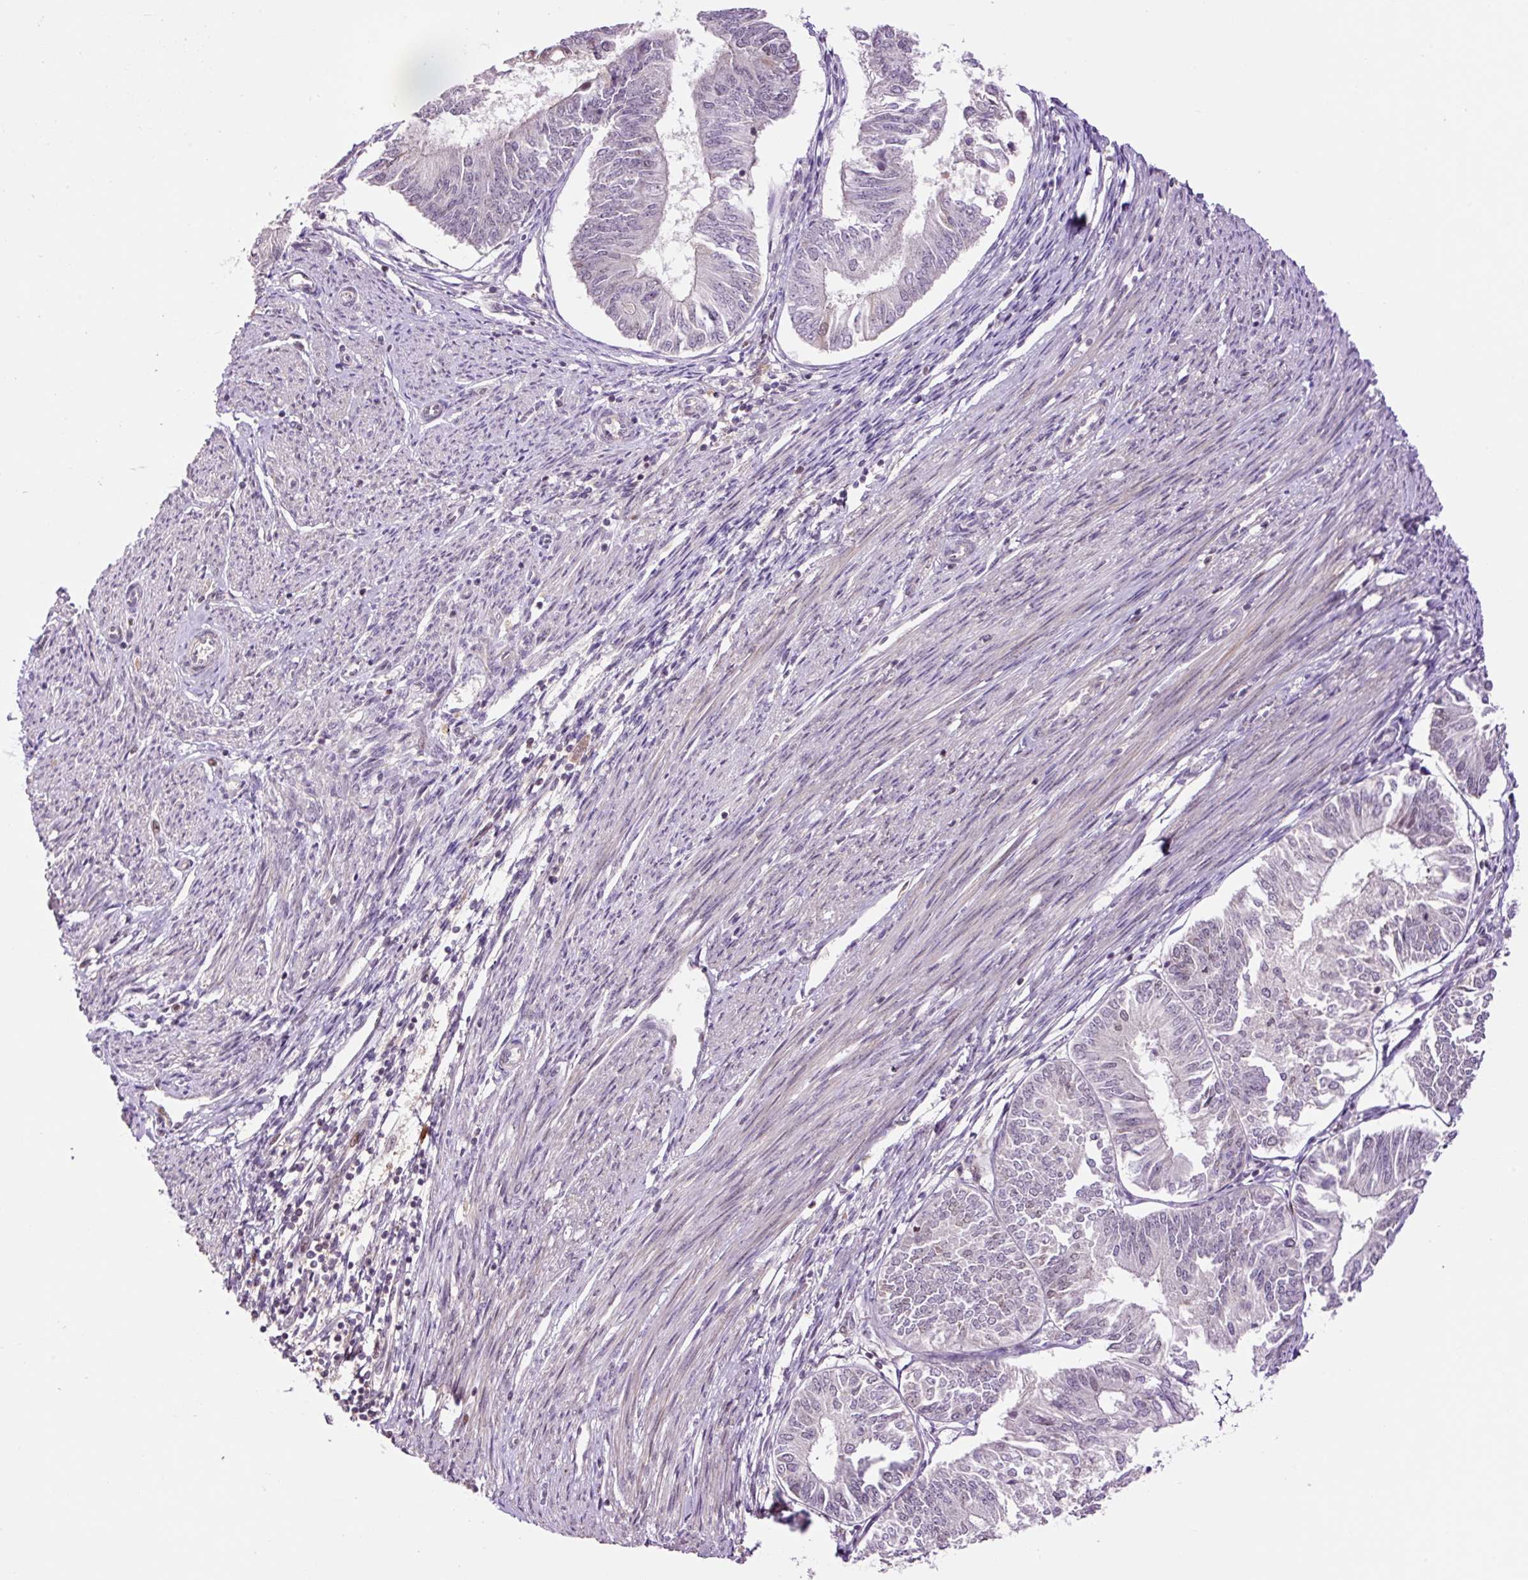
{"staining": {"intensity": "negative", "quantity": "none", "location": "none"}, "tissue": "endometrial cancer", "cell_type": "Tumor cells", "image_type": "cancer", "snomed": [{"axis": "morphology", "description": "Adenocarcinoma, NOS"}, {"axis": "topography", "description": "Endometrium"}], "caption": "Endometrial adenocarcinoma was stained to show a protein in brown. There is no significant expression in tumor cells.", "gene": "DPPA4", "patient": {"sex": "female", "age": 58}}